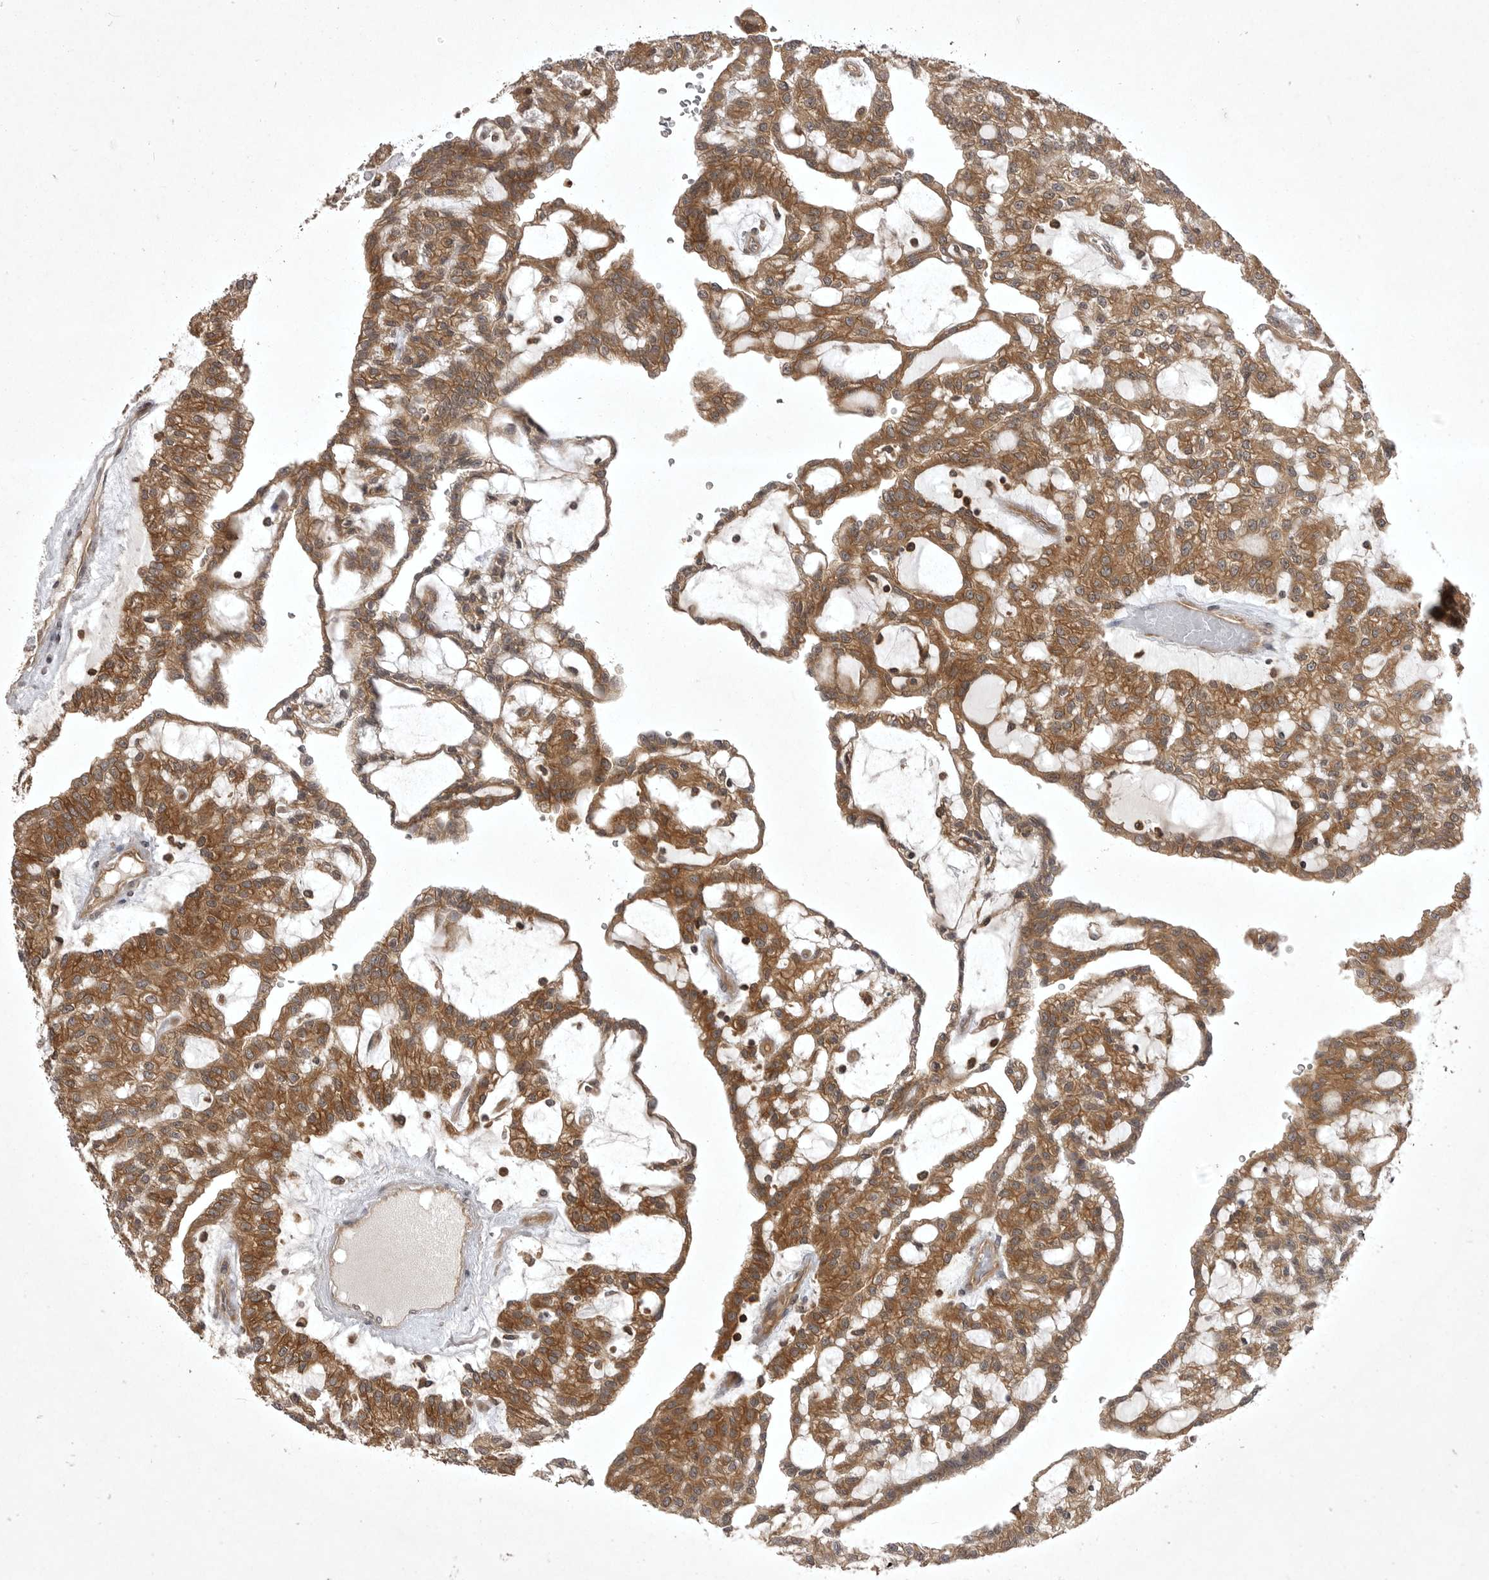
{"staining": {"intensity": "moderate", "quantity": ">75%", "location": "cytoplasmic/membranous"}, "tissue": "renal cancer", "cell_type": "Tumor cells", "image_type": "cancer", "snomed": [{"axis": "morphology", "description": "Adenocarcinoma, NOS"}, {"axis": "topography", "description": "Kidney"}], "caption": "High-power microscopy captured an IHC micrograph of renal adenocarcinoma, revealing moderate cytoplasmic/membranous staining in approximately >75% of tumor cells.", "gene": "STK24", "patient": {"sex": "male", "age": 63}}